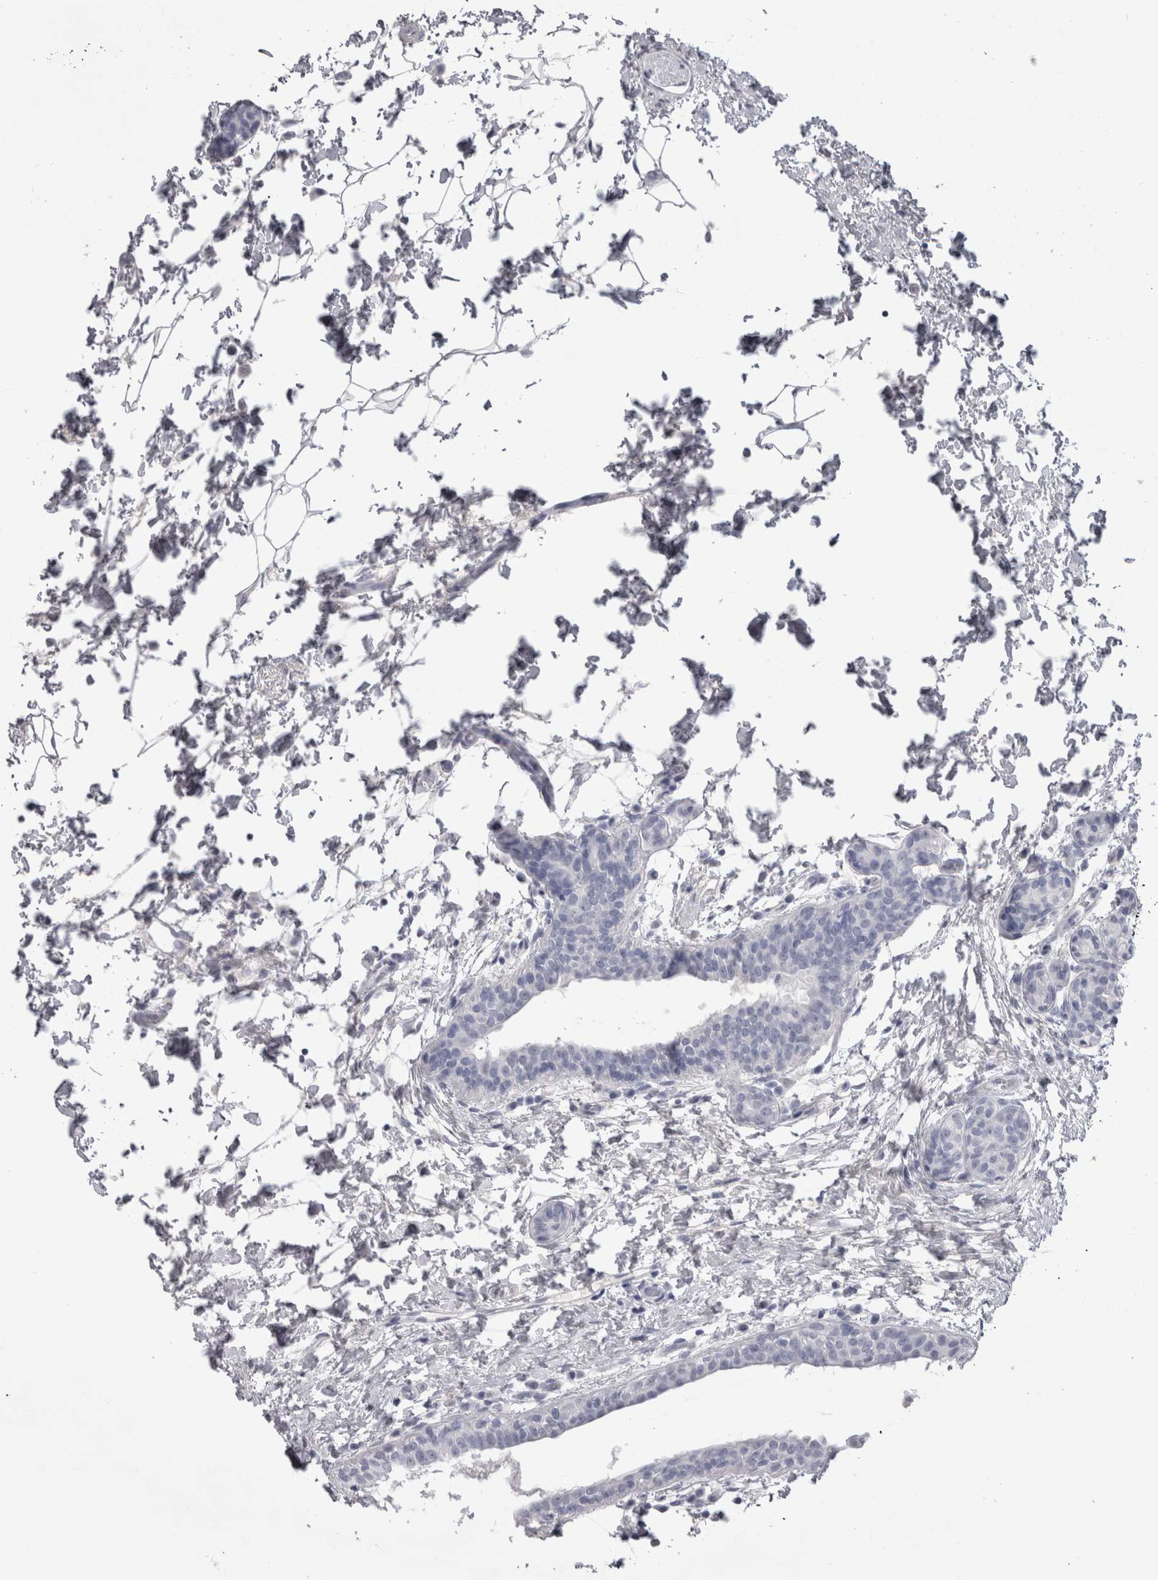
{"staining": {"intensity": "negative", "quantity": "none", "location": "none"}, "tissue": "breast cancer", "cell_type": "Tumor cells", "image_type": "cancer", "snomed": [{"axis": "morphology", "description": "Duct carcinoma"}, {"axis": "topography", "description": "Breast"}], "caption": "An image of infiltrating ductal carcinoma (breast) stained for a protein reveals no brown staining in tumor cells.", "gene": "ADAM2", "patient": {"sex": "female", "age": 62}}